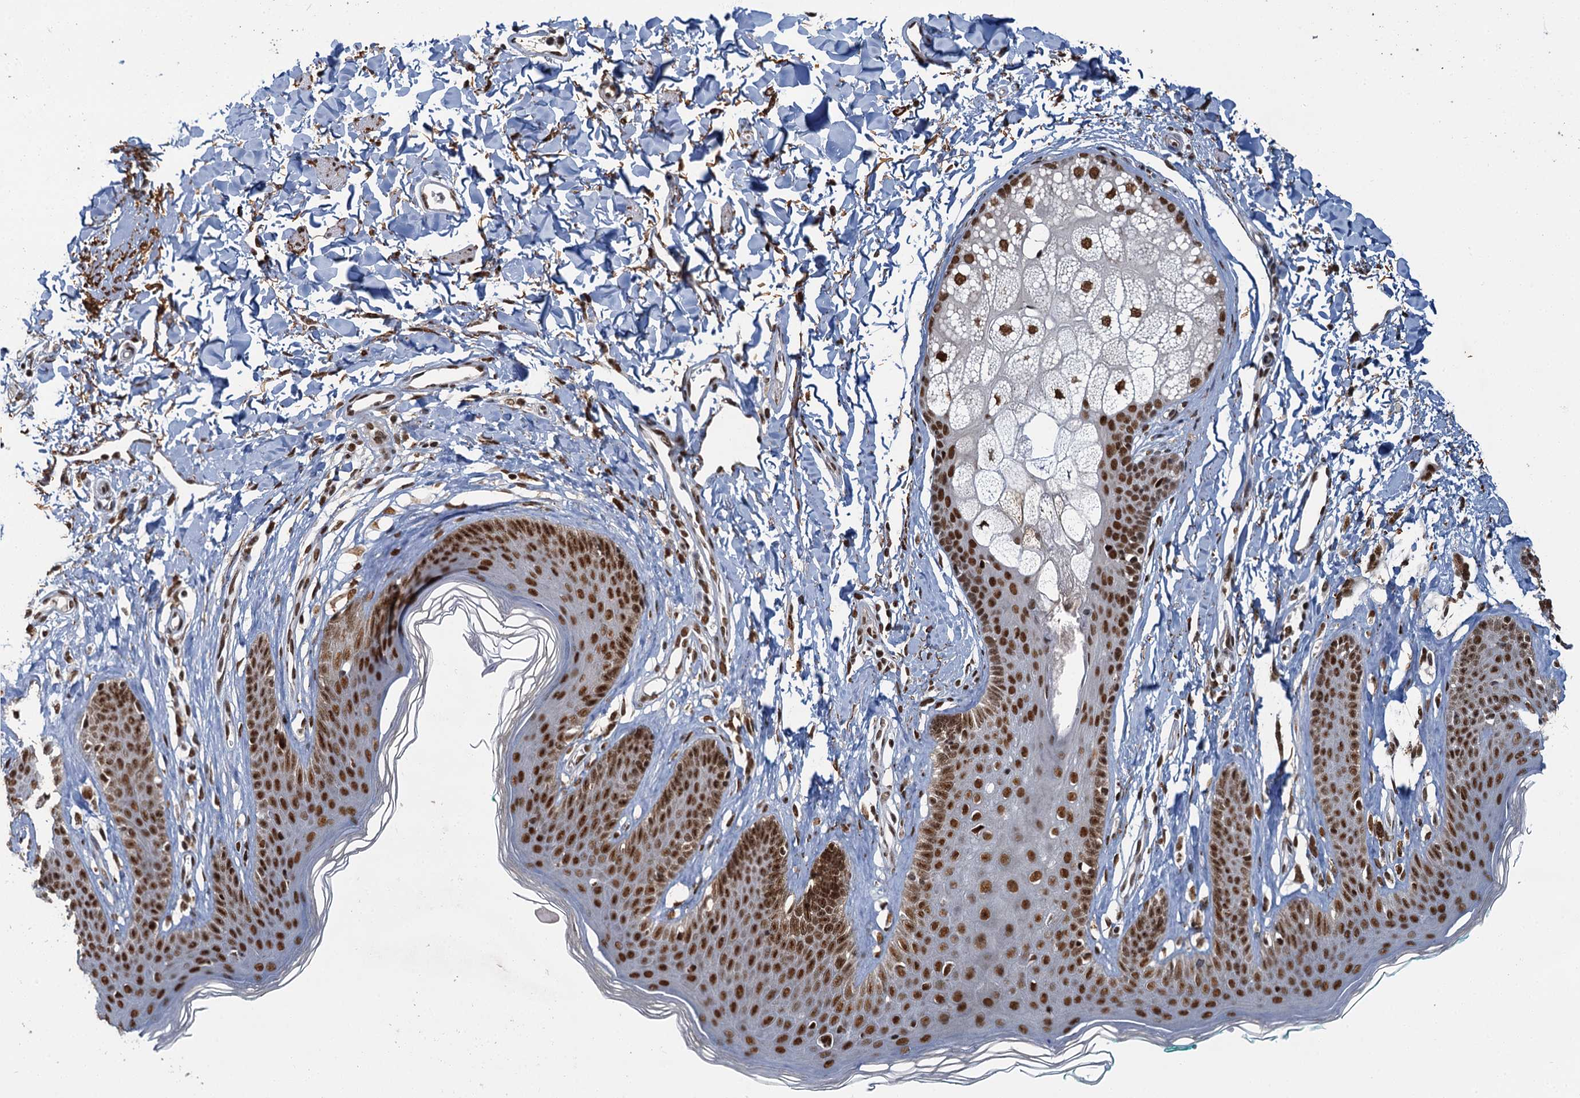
{"staining": {"intensity": "strong", "quantity": ">75%", "location": "nuclear"}, "tissue": "skin", "cell_type": "Epidermal cells", "image_type": "normal", "snomed": [{"axis": "morphology", "description": "Normal tissue, NOS"}, {"axis": "morphology", "description": "Squamous cell carcinoma, NOS"}, {"axis": "topography", "description": "Vulva"}], "caption": "Immunohistochemical staining of unremarkable skin reveals >75% levels of strong nuclear protein staining in about >75% of epidermal cells. (DAB IHC, brown staining for protein, blue staining for nuclei).", "gene": "PPHLN1", "patient": {"sex": "female", "age": 85}}